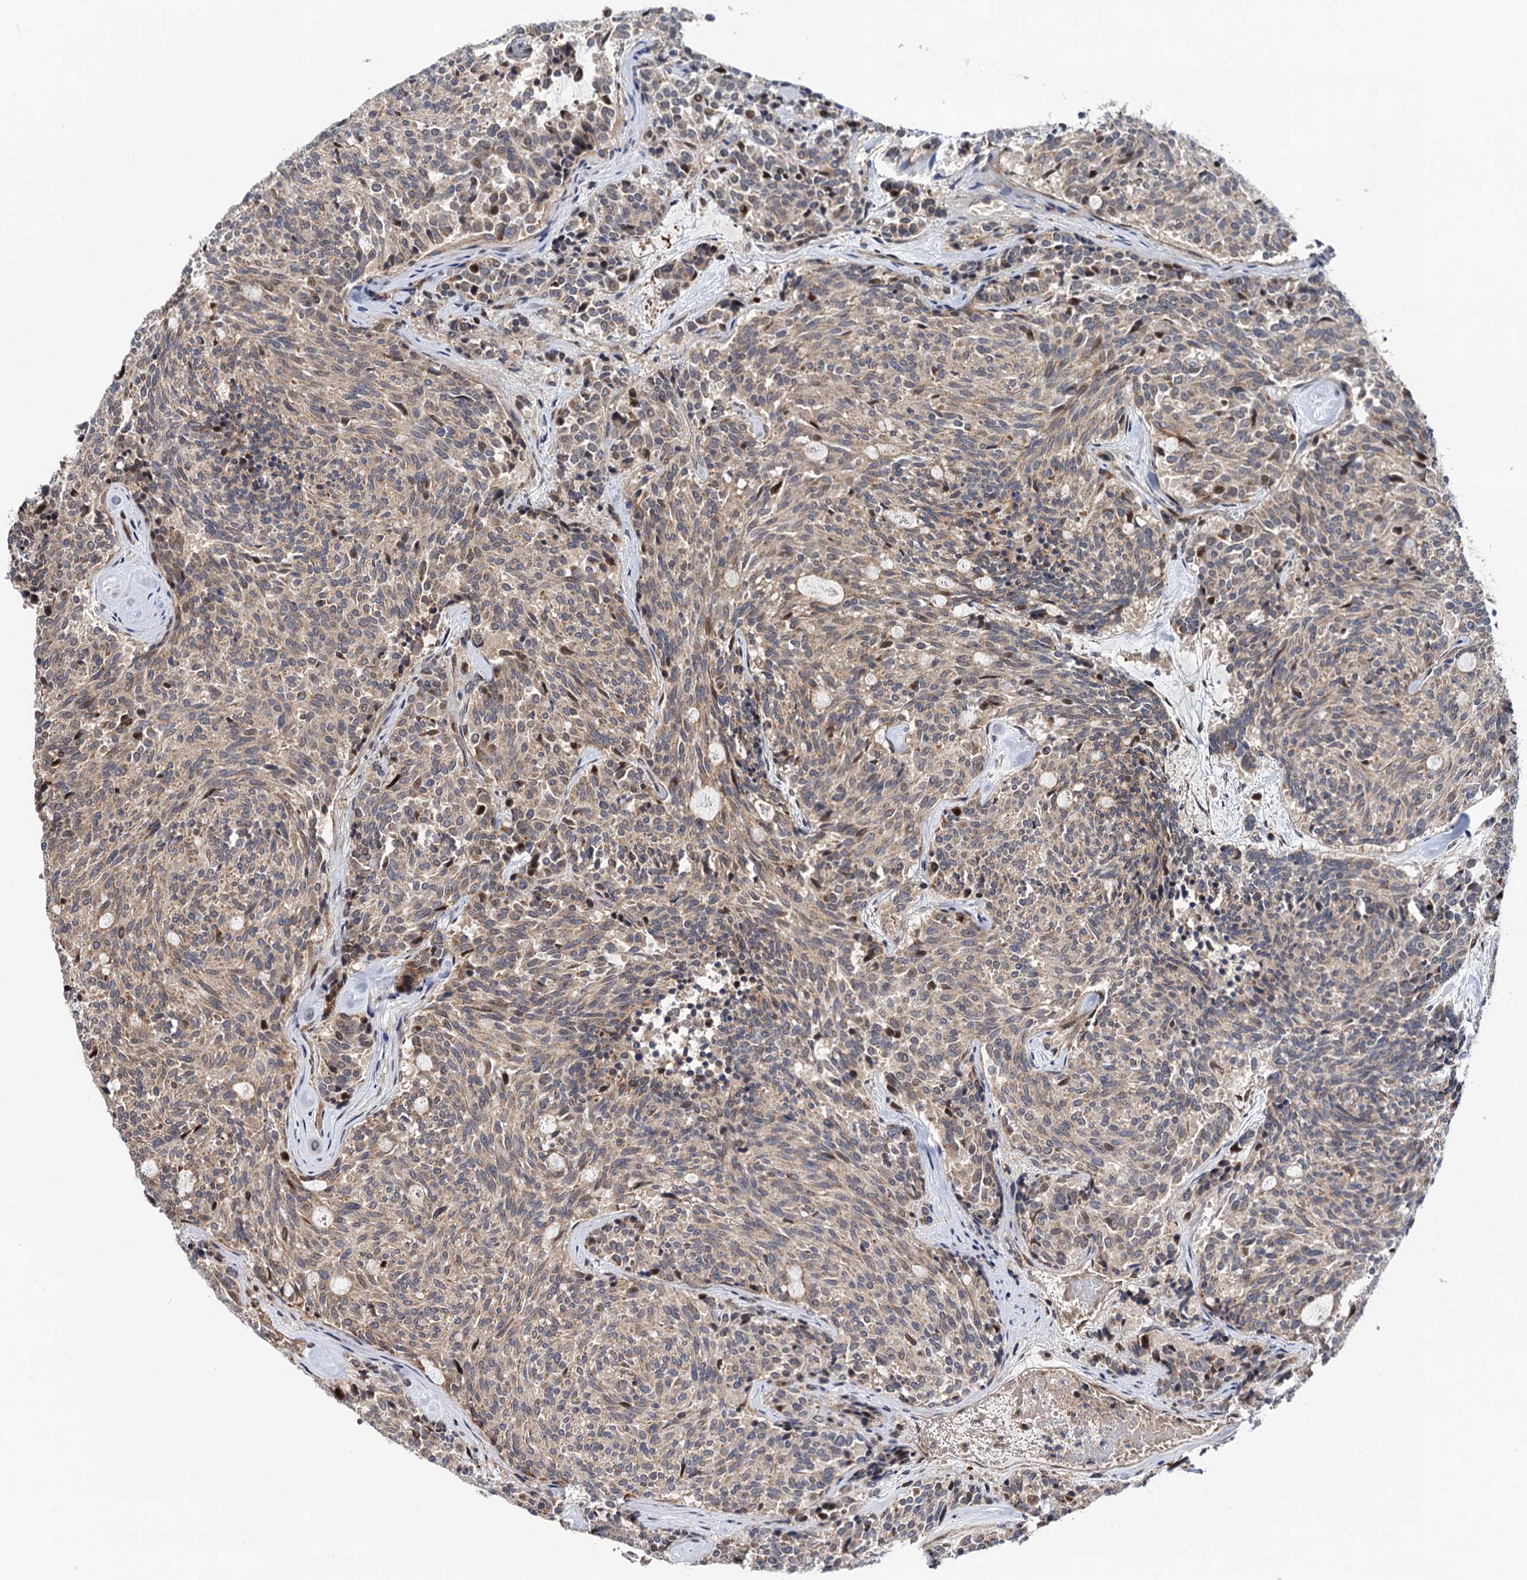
{"staining": {"intensity": "weak", "quantity": ">75%", "location": "cytoplasmic/membranous"}, "tissue": "carcinoid", "cell_type": "Tumor cells", "image_type": "cancer", "snomed": [{"axis": "morphology", "description": "Carcinoid, malignant, NOS"}, {"axis": "topography", "description": "Pancreas"}], "caption": "About >75% of tumor cells in human carcinoid display weak cytoplasmic/membranous protein positivity as visualized by brown immunohistochemical staining.", "gene": "UBR1", "patient": {"sex": "female", "age": 54}}